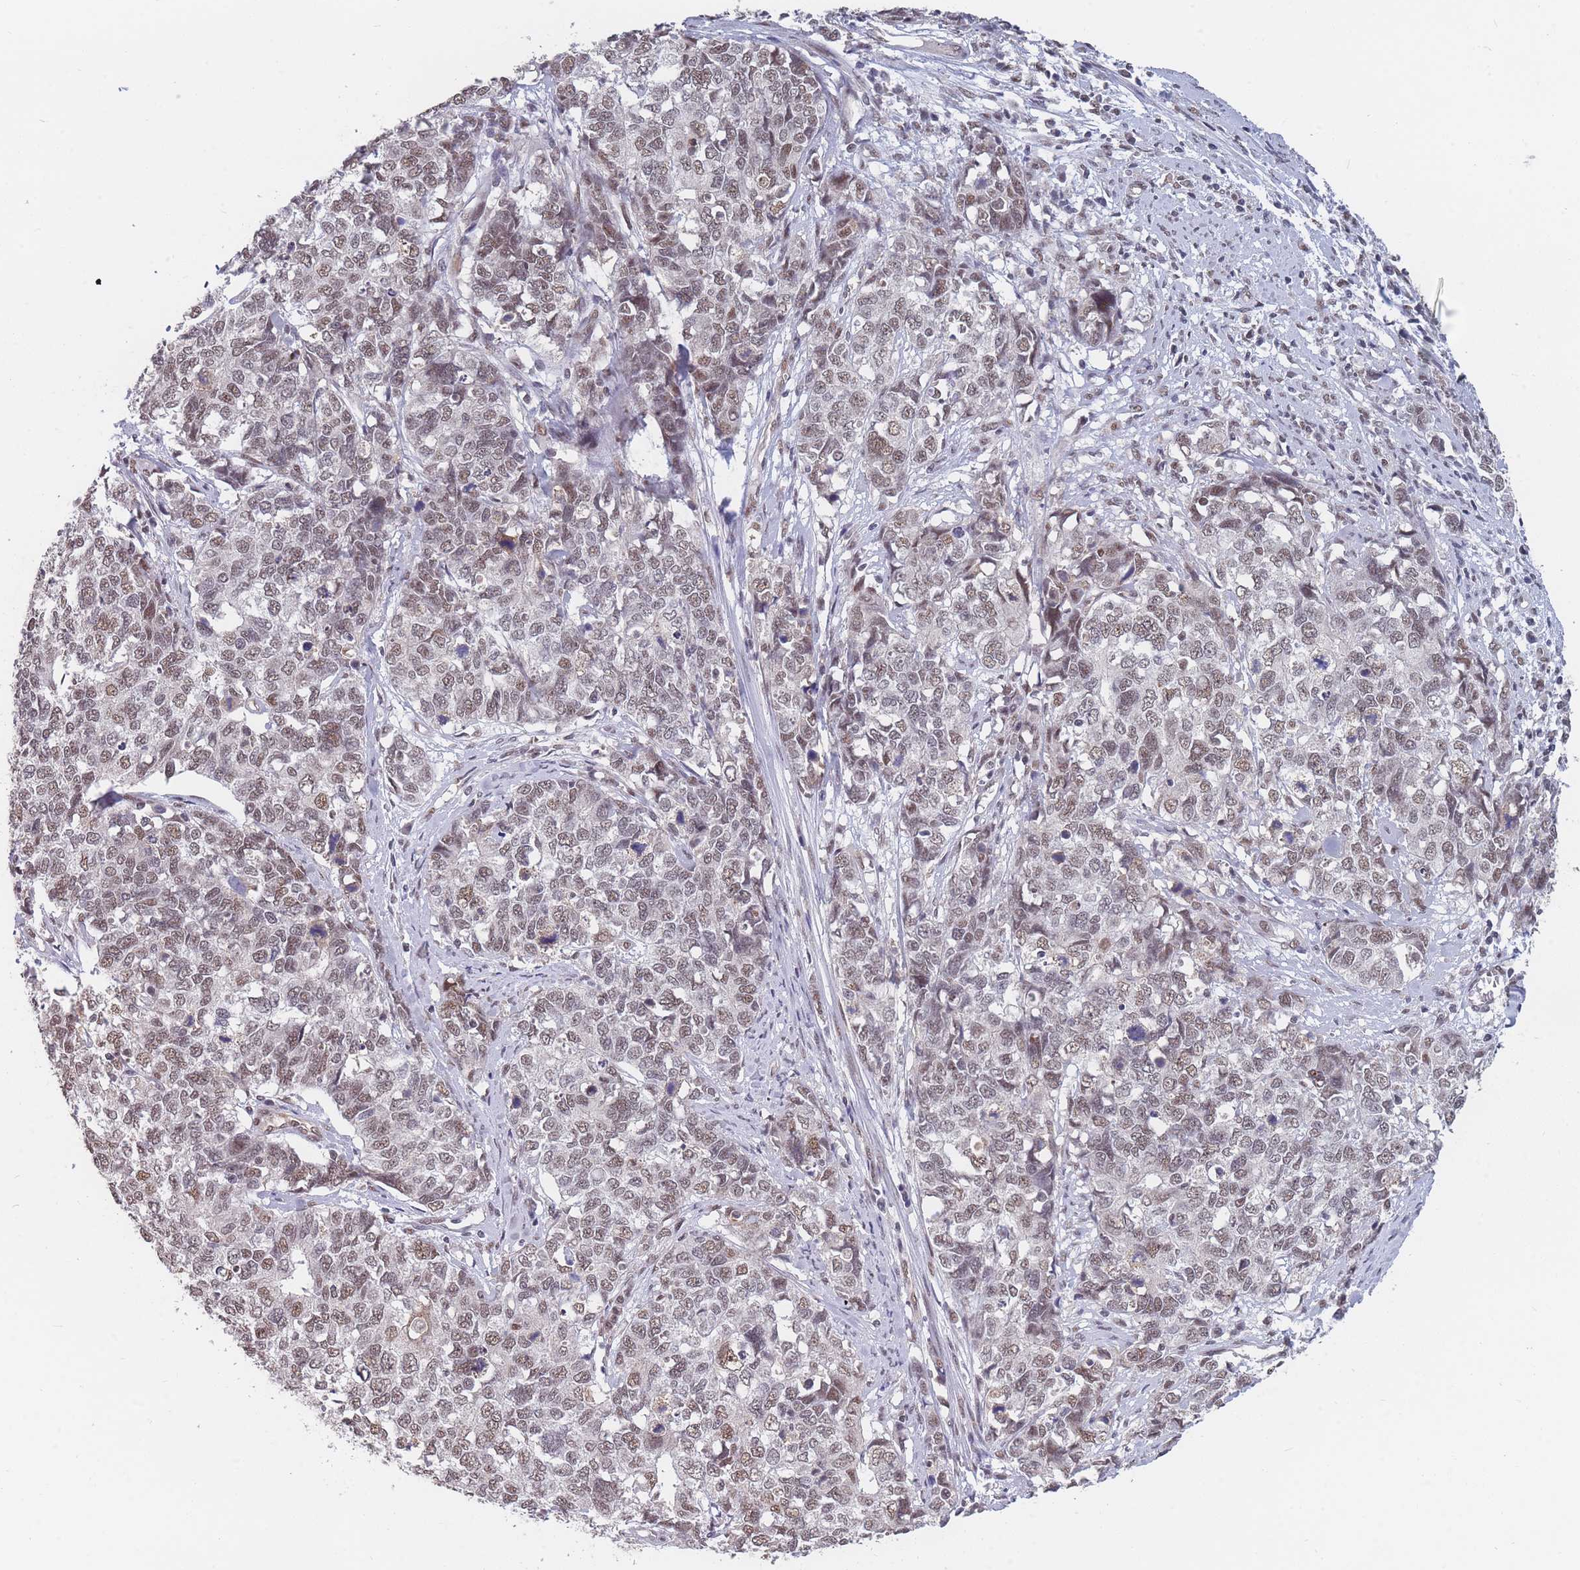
{"staining": {"intensity": "moderate", "quantity": ">75%", "location": "nuclear"}, "tissue": "cervical cancer", "cell_type": "Tumor cells", "image_type": "cancer", "snomed": [{"axis": "morphology", "description": "Squamous cell carcinoma, NOS"}, {"axis": "topography", "description": "Cervix"}], "caption": "A brown stain shows moderate nuclear expression of a protein in cervical cancer (squamous cell carcinoma) tumor cells.", "gene": "SNRPA1", "patient": {"sex": "female", "age": 63}}